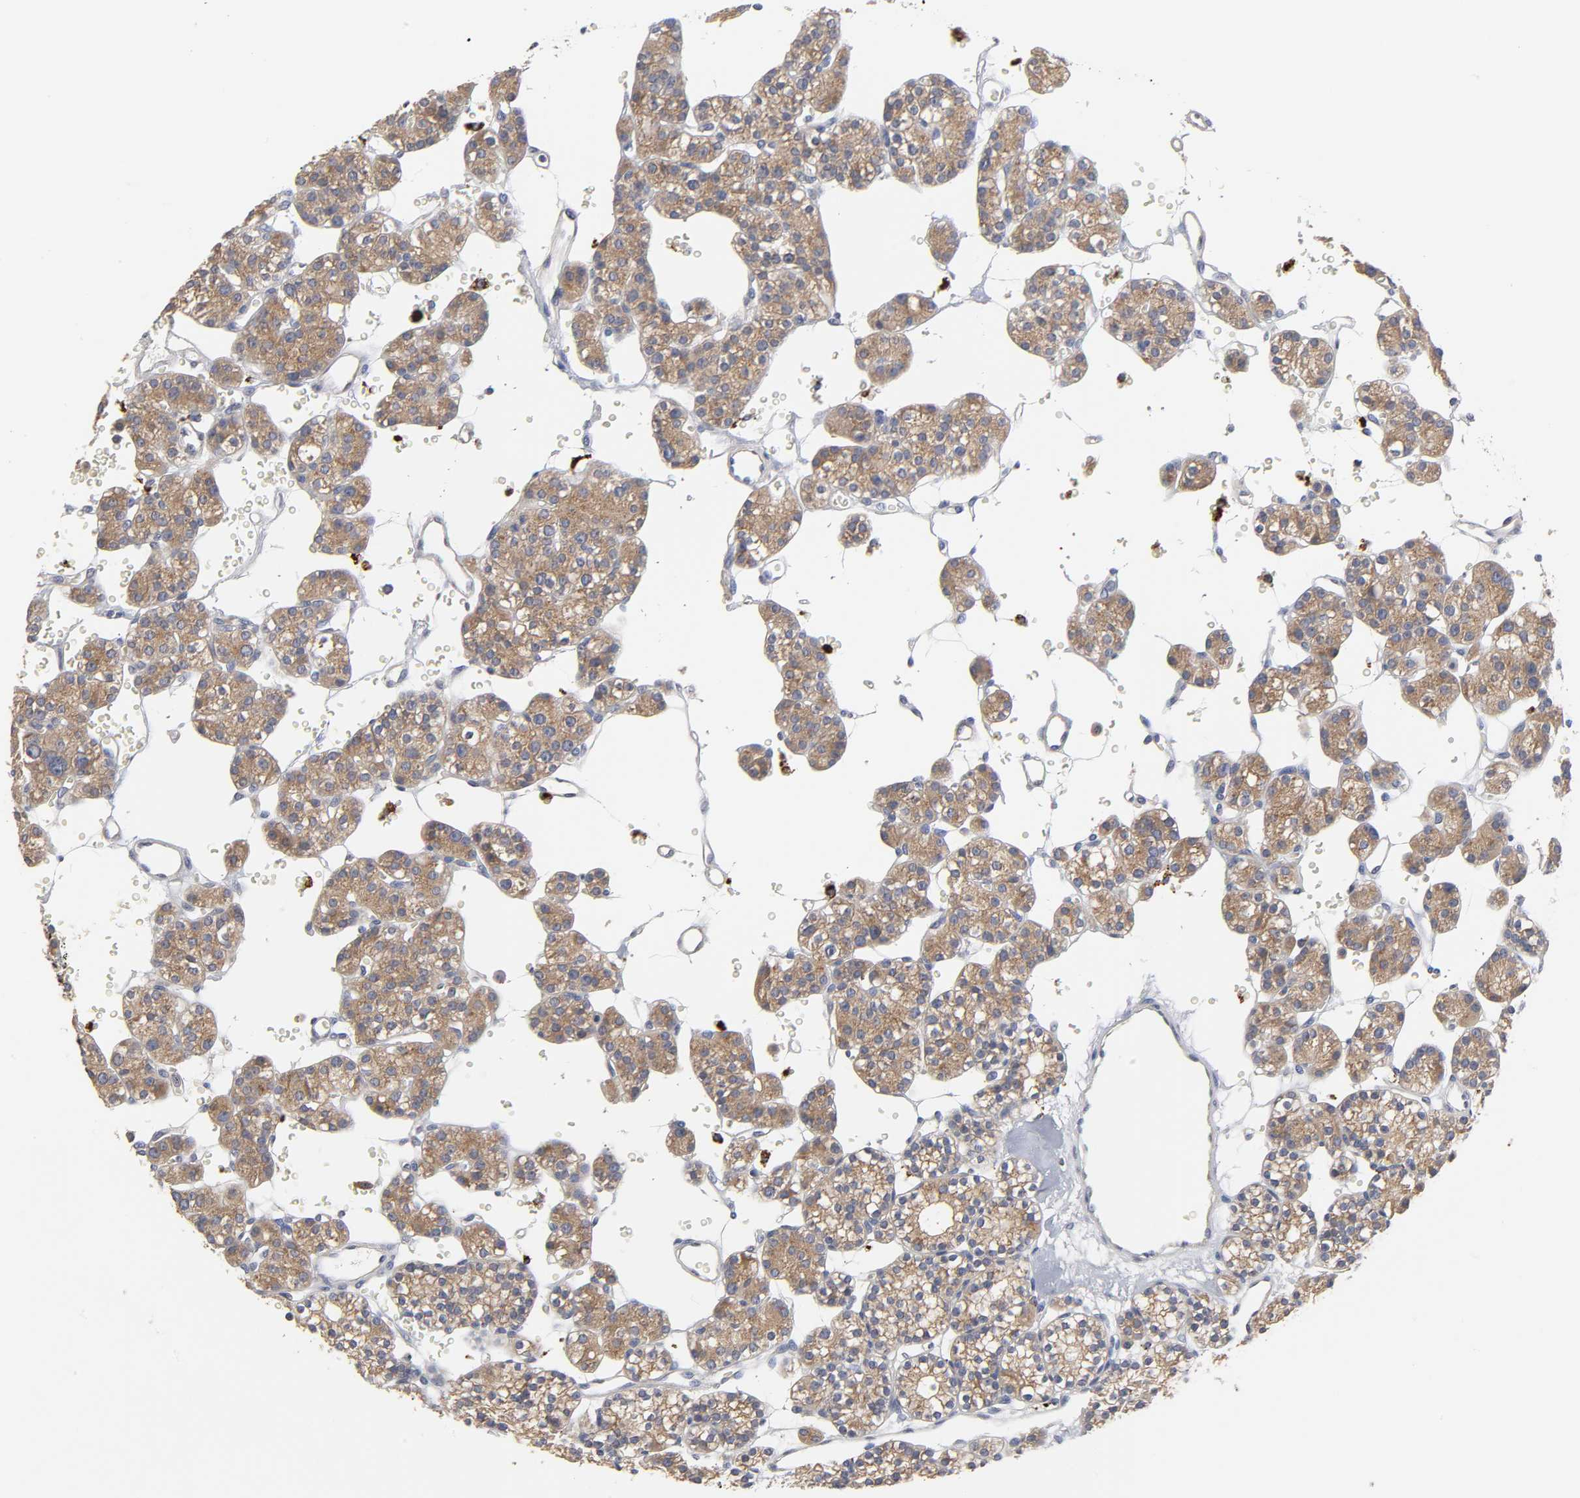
{"staining": {"intensity": "moderate", "quantity": ">75%", "location": "cytoplasmic/membranous"}, "tissue": "parathyroid gland", "cell_type": "Glandular cells", "image_type": "normal", "snomed": [{"axis": "morphology", "description": "Normal tissue, NOS"}, {"axis": "topography", "description": "Parathyroid gland"}], "caption": "Moderate cytoplasmic/membranous protein expression is seen in approximately >75% of glandular cells in parathyroid gland. (Brightfield microscopy of DAB IHC at high magnification).", "gene": "C17orf75", "patient": {"sex": "female", "age": 64}}